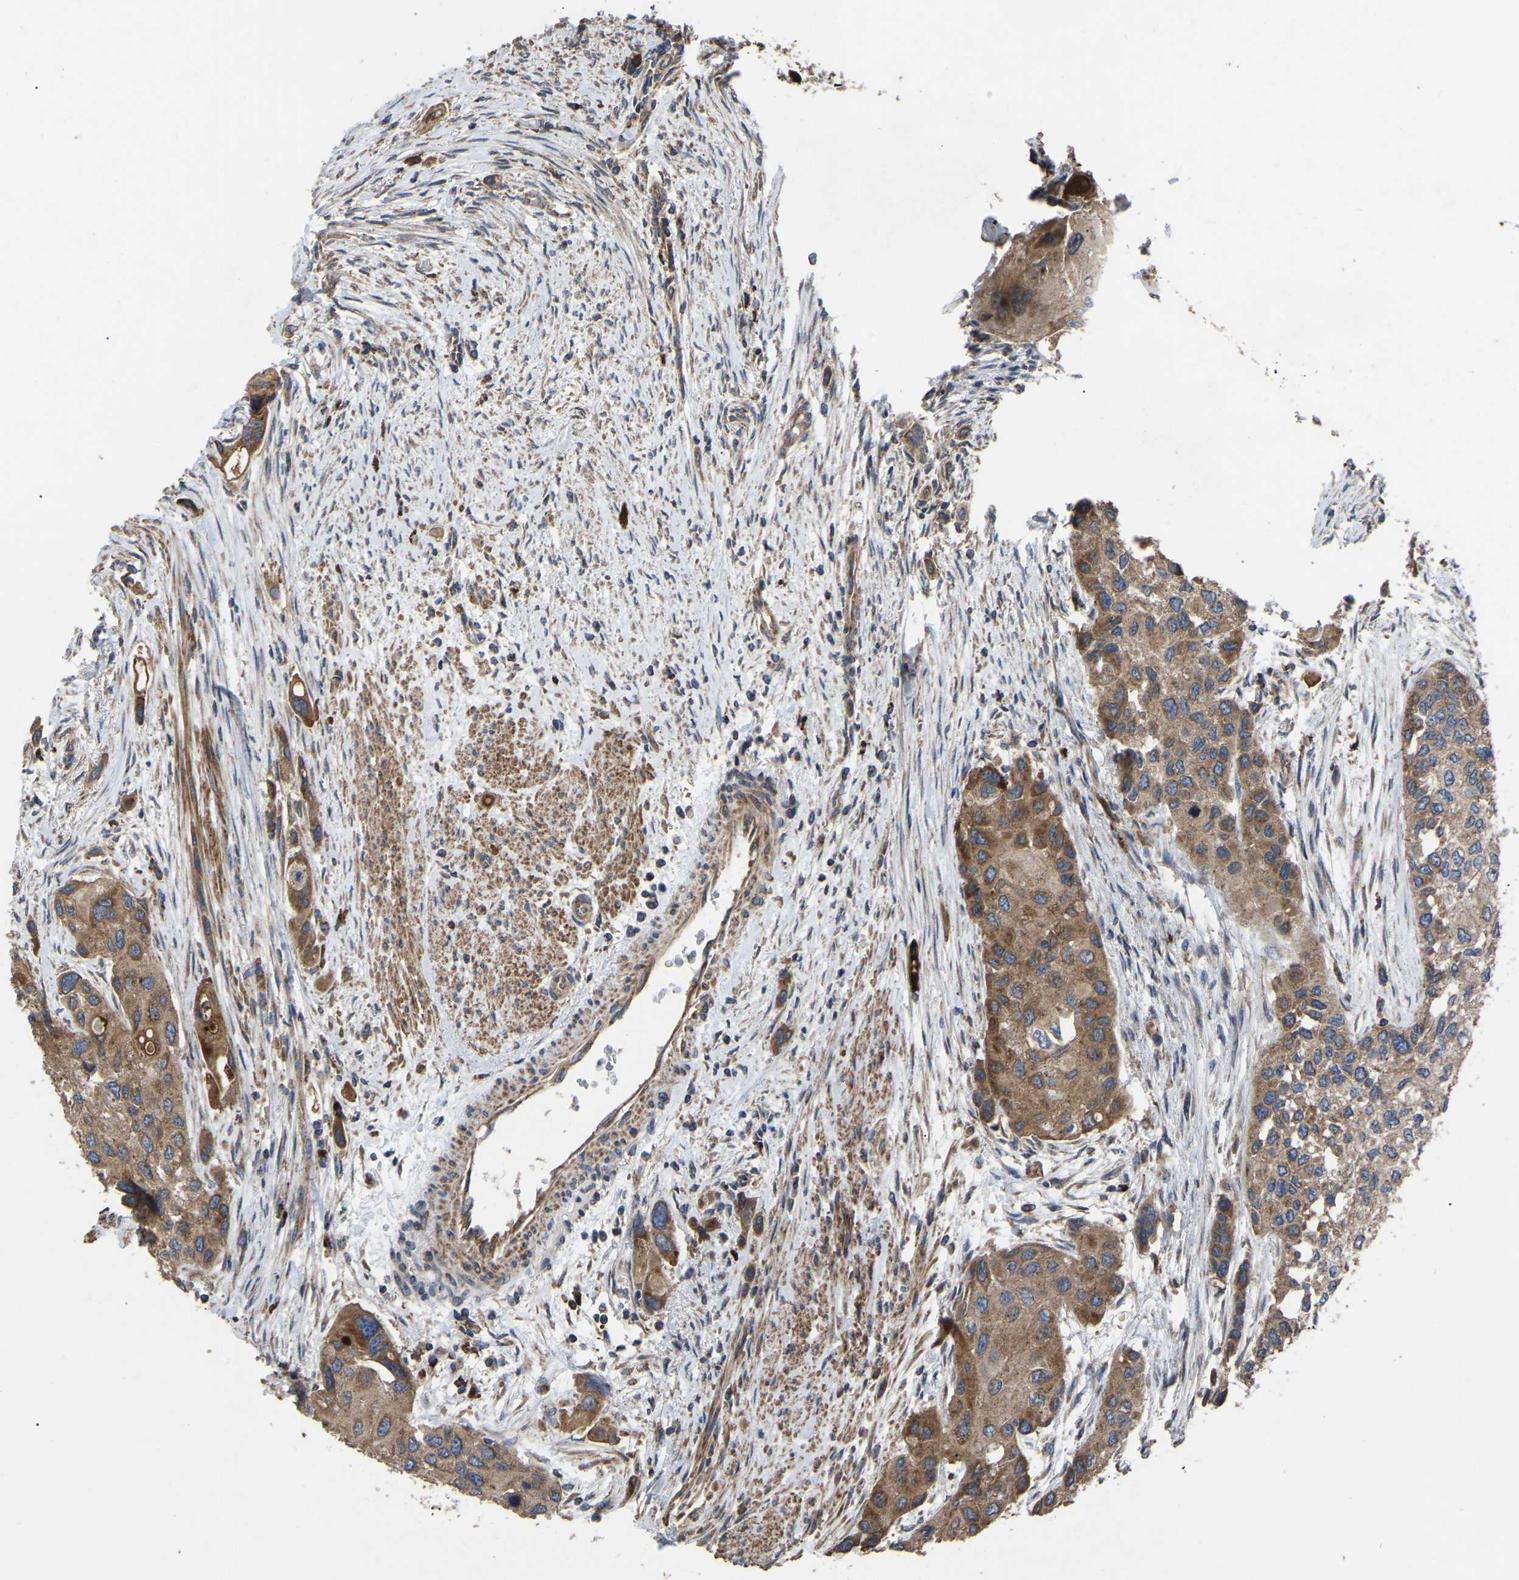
{"staining": {"intensity": "moderate", "quantity": ">75%", "location": "cytoplasmic/membranous"}, "tissue": "urothelial cancer", "cell_type": "Tumor cells", "image_type": "cancer", "snomed": [{"axis": "morphology", "description": "Urothelial carcinoma, High grade"}, {"axis": "topography", "description": "Urinary bladder"}], "caption": "The image shows a brown stain indicating the presence of a protein in the cytoplasmic/membranous of tumor cells in urothelial cancer.", "gene": "GCC1", "patient": {"sex": "female", "age": 56}}